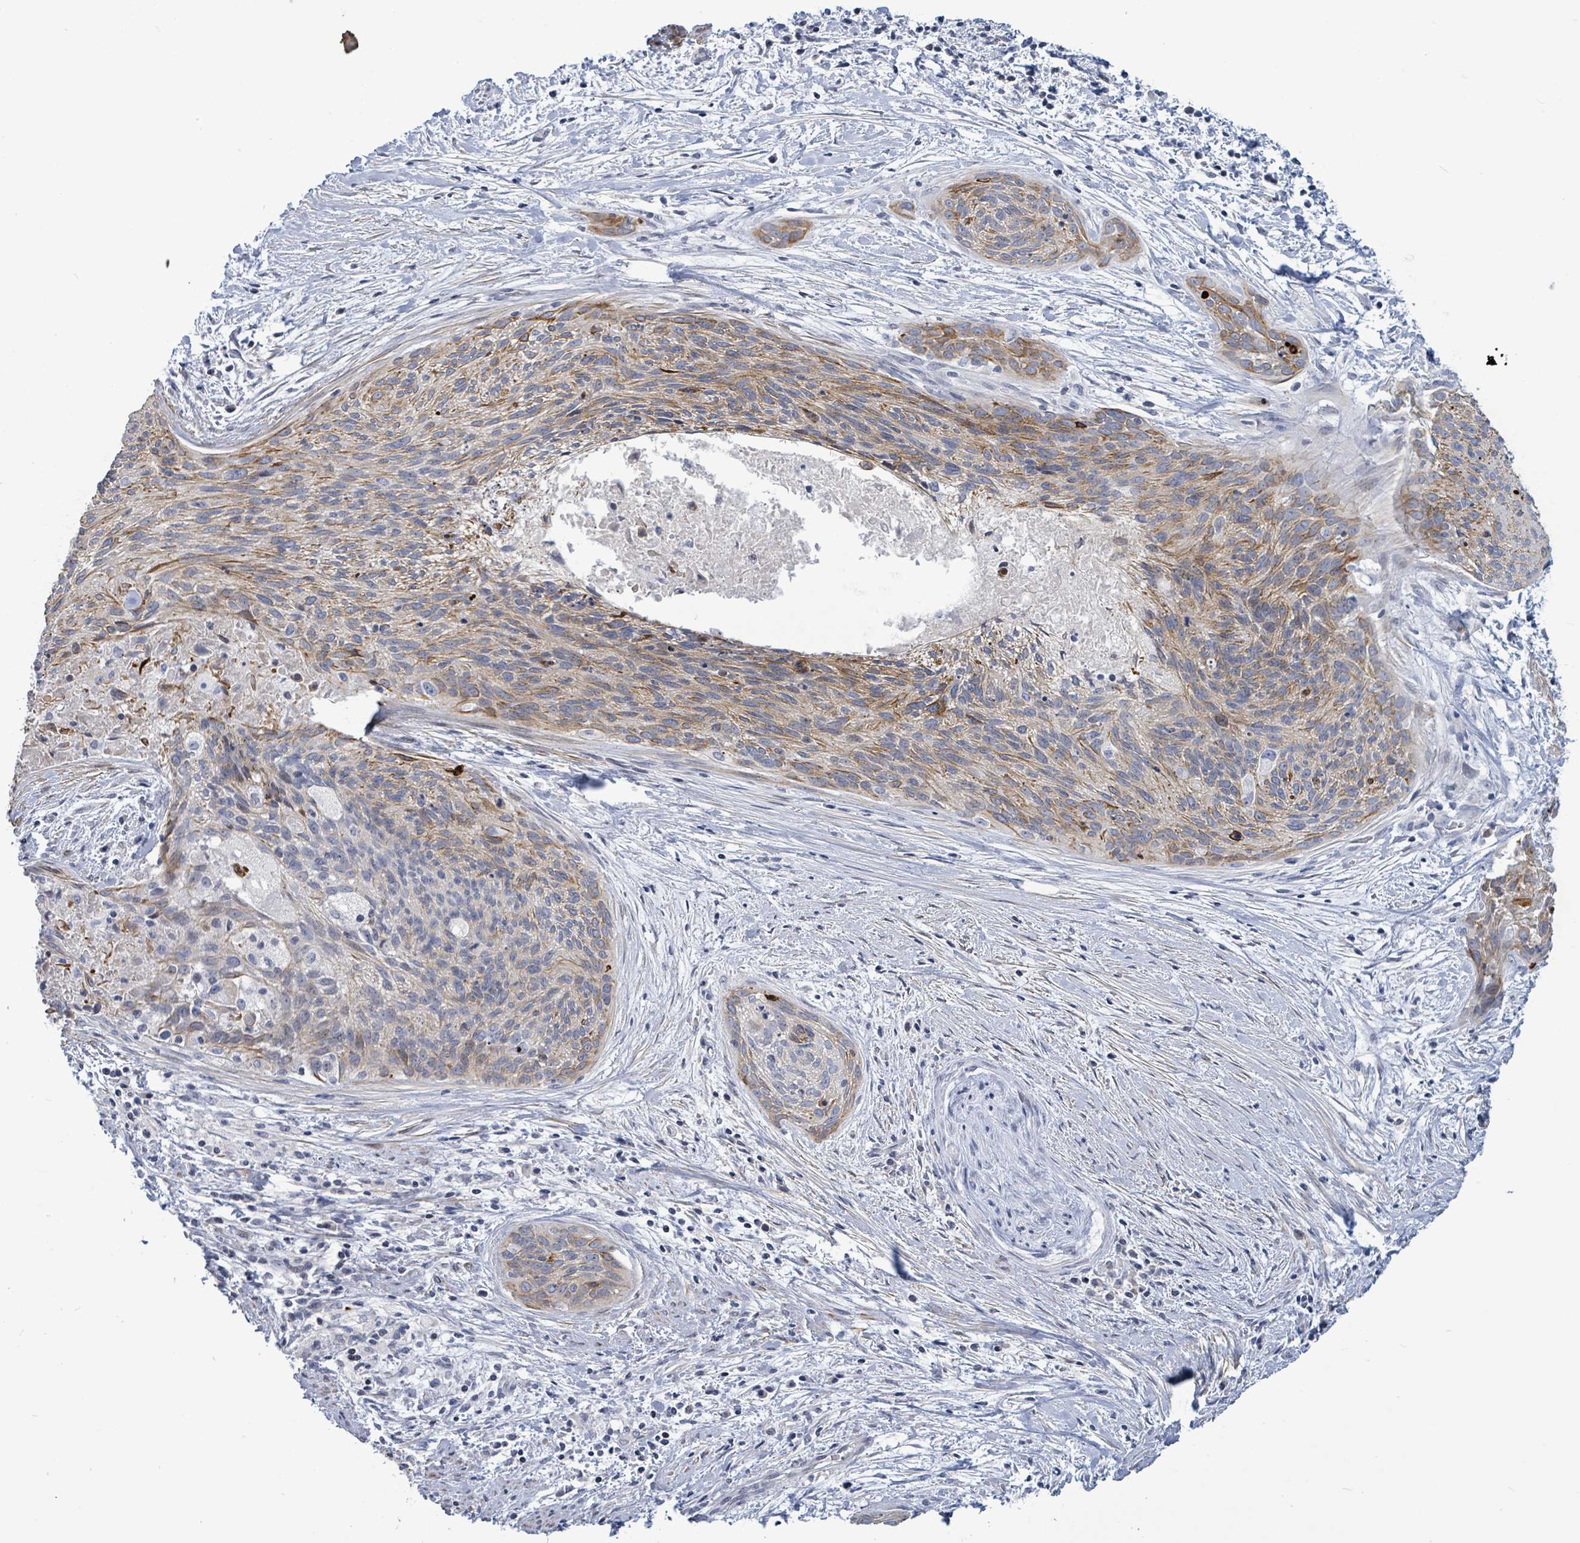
{"staining": {"intensity": "moderate", "quantity": "25%-75%", "location": "cytoplasmic/membranous"}, "tissue": "cervical cancer", "cell_type": "Tumor cells", "image_type": "cancer", "snomed": [{"axis": "morphology", "description": "Squamous cell carcinoma, NOS"}, {"axis": "topography", "description": "Cervix"}], "caption": "Cervical squamous cell carcinoma stained for a protein shows moderate cytoplasmic/membranous positivity in tumor cells.", "gene": "NTN3", "patient": {"sex": "female", "age": 55}}